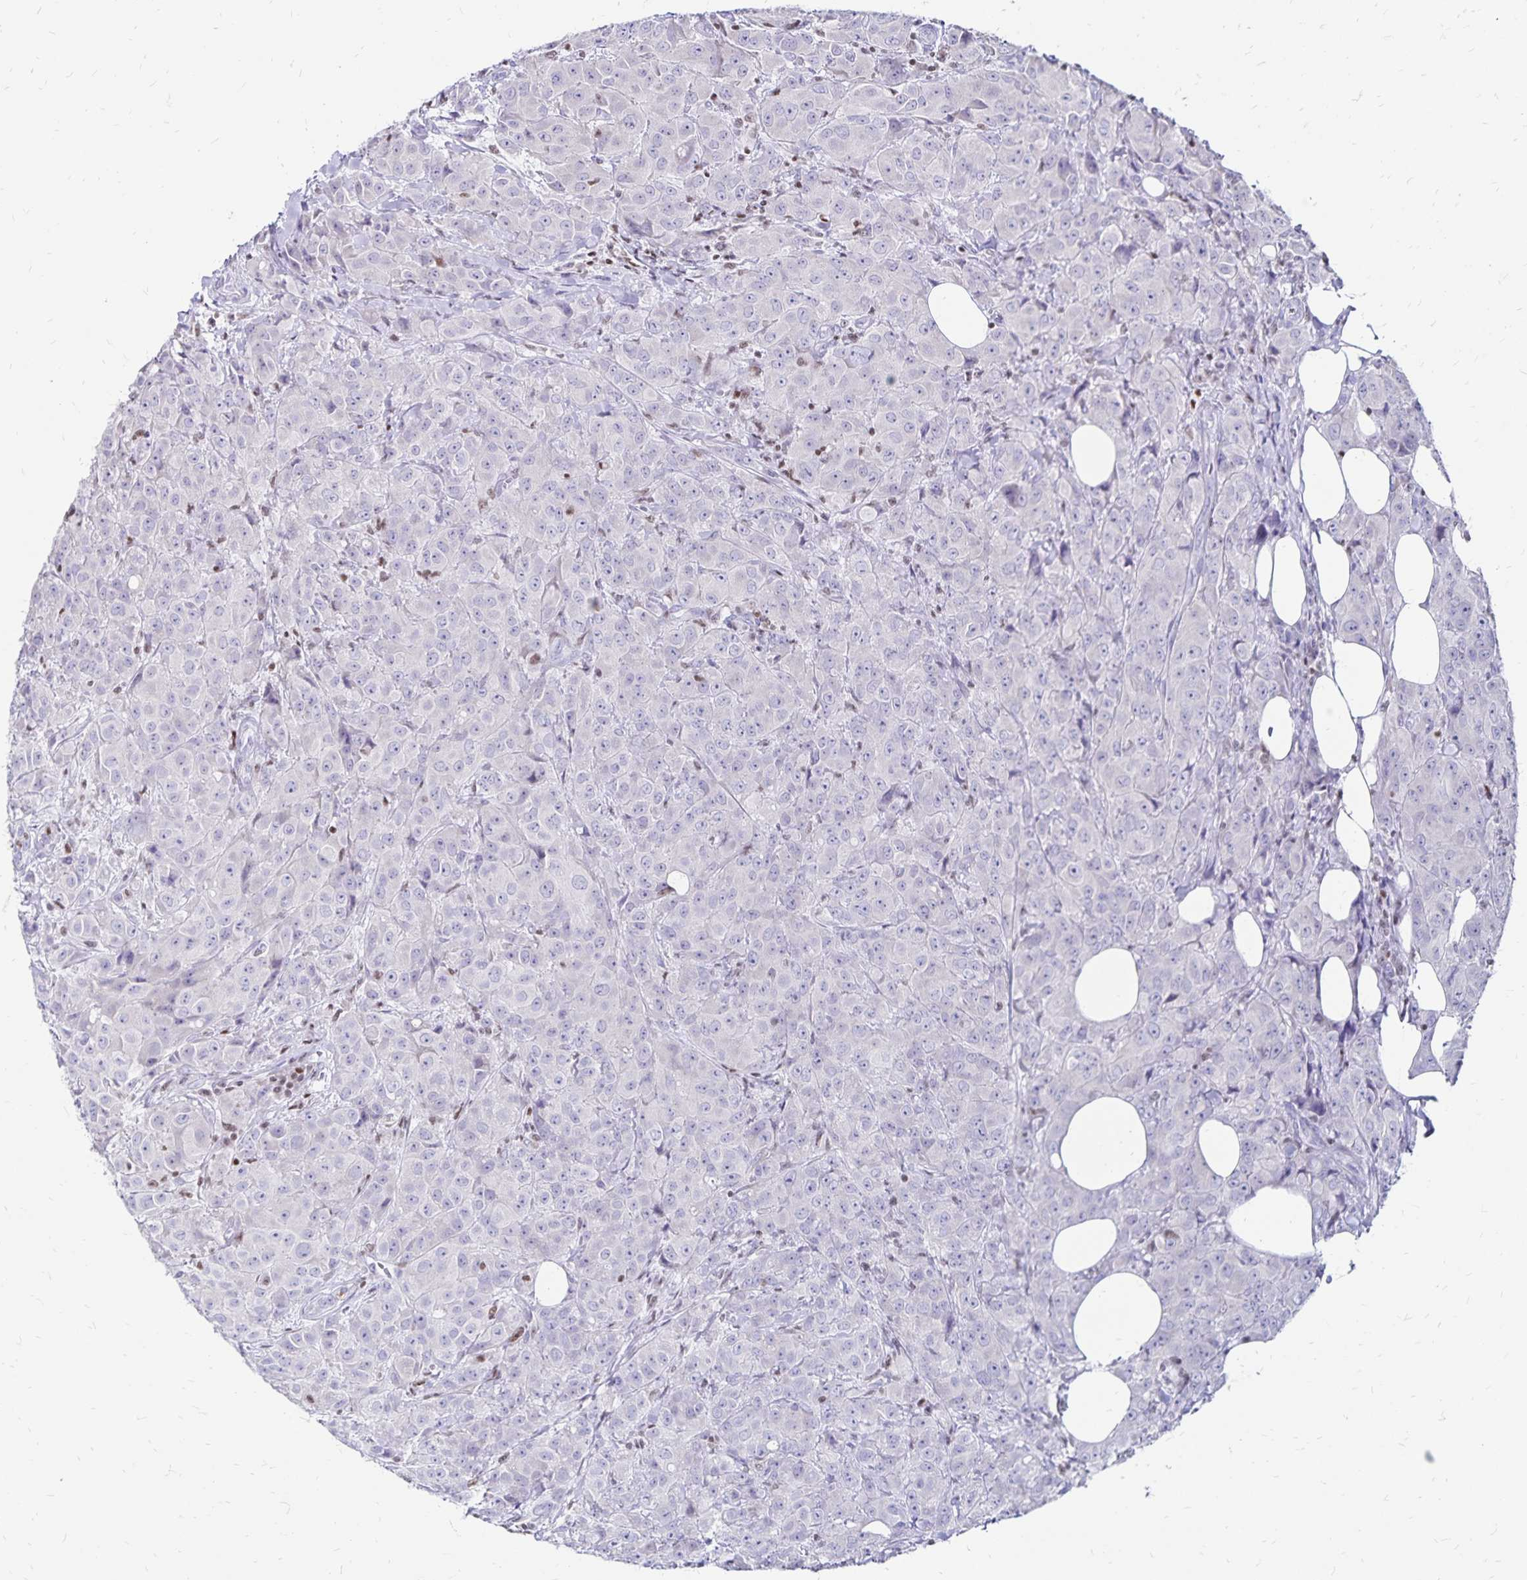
{"staining": {"intensity": "negative", "quantity": "none", "location": "none"}, "tissue": "breast cancer", "cell_type": "Tumor cells", "image_type": "cancer", "snomed": [{"axis": "morphology", "description": "Normal tissue, NOS"}, {"axis": "morphology", "description": "Duct carcinoma"}, {"axis": "topography", "description": "Breast"}], "caption": "This is an IHC micrograph of human breast cancer (invasive ductal carcinoma). There is no positivity in tumor cells.", "gene": "IKZF1", "patient": {"sex": "female", "age": 43}}